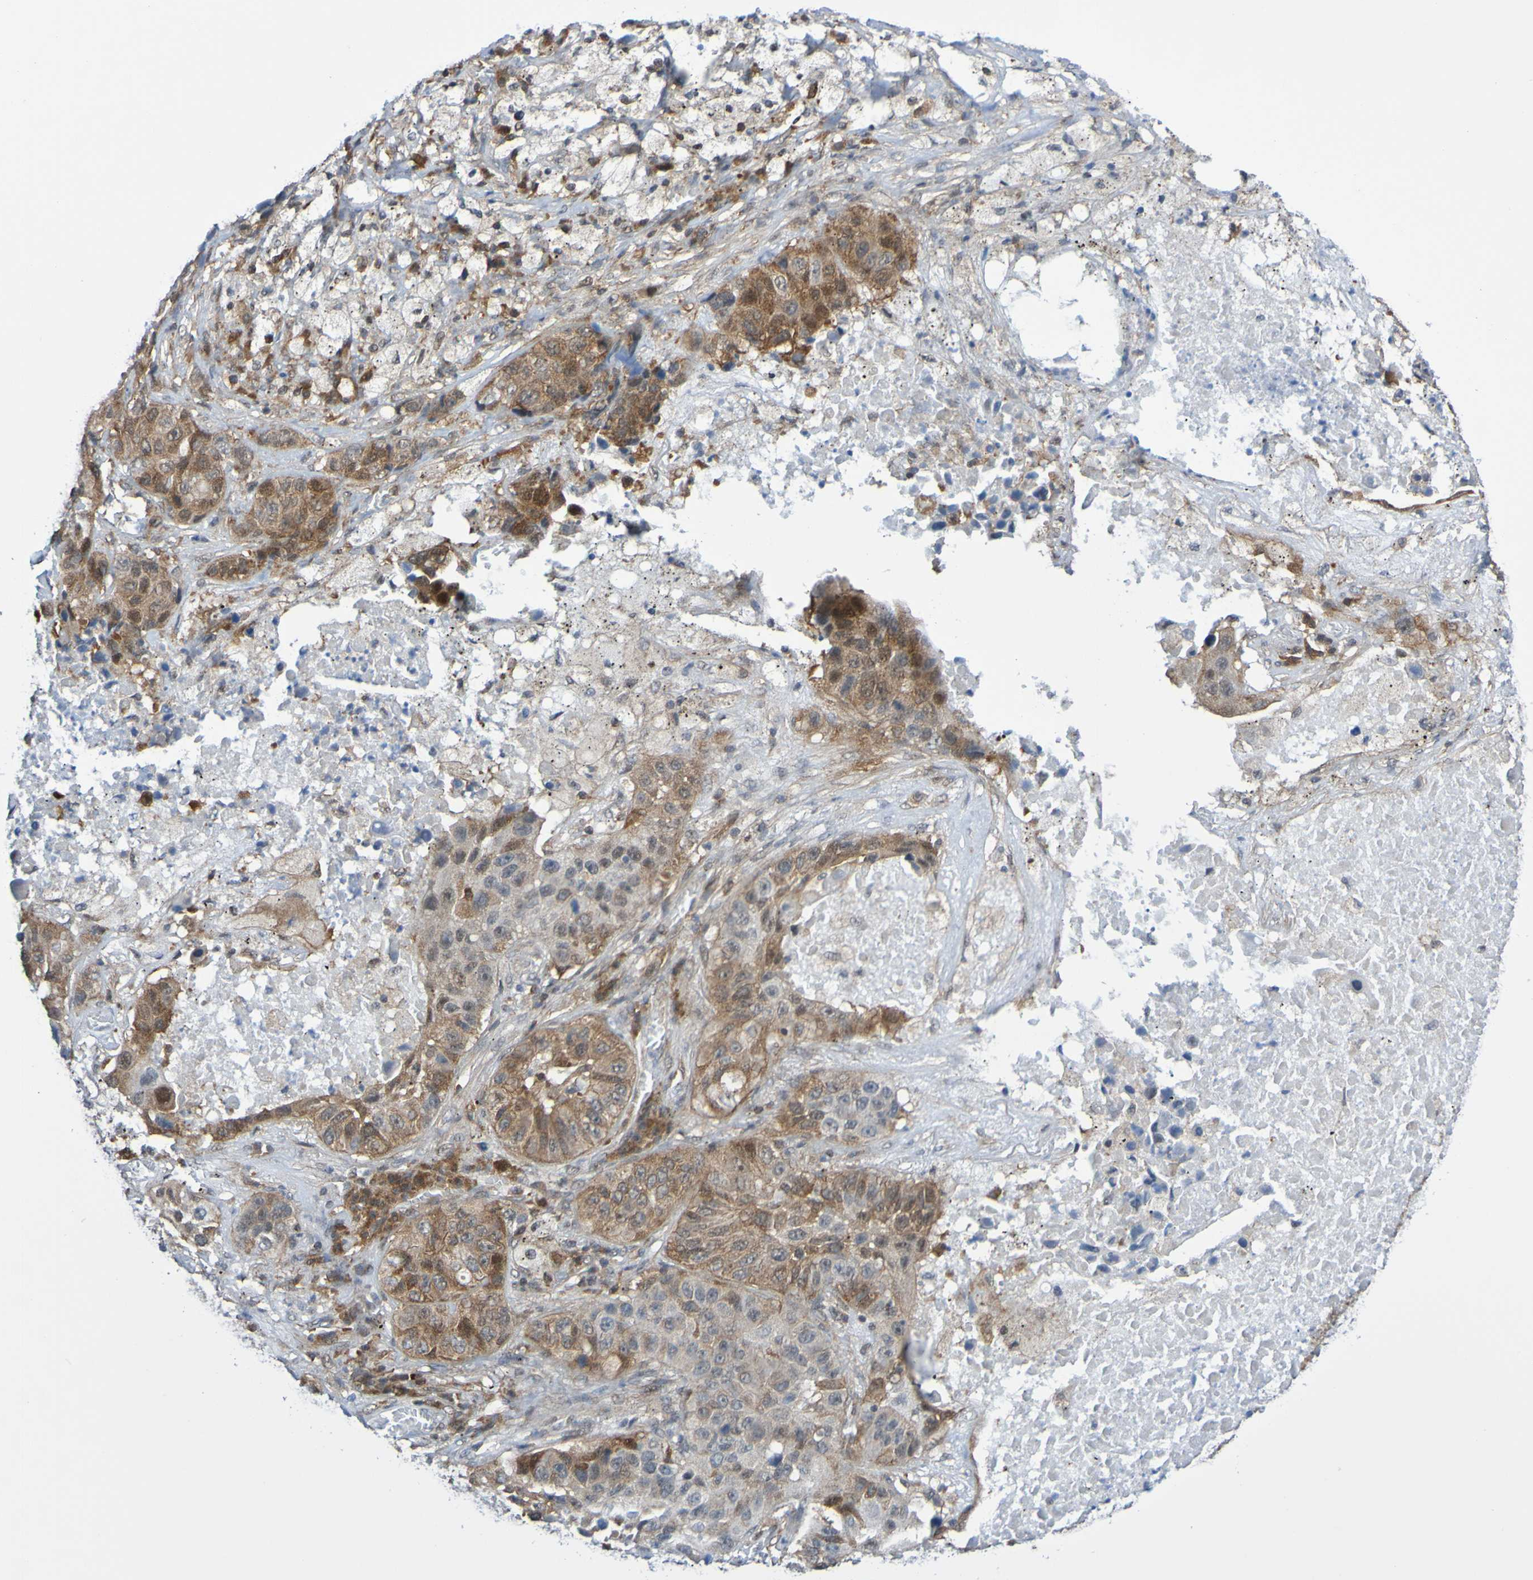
{"staining": {"intensity": "moderate", "quantity": ">75%", "location": "cytoplasmic/membranous"}, "tissue": "lung cancer", "cell_type": "Tumor cells", "image_type": "cancer", "snomed": [{"axis": "morphology", "description": "Squamous cell carcinoma, NOS"}, {"axis": "topography", "description": "Lung"}], "caption": "Squamous cell carcinoma (lung) stained for a protein (brown) shows moderate cytoplasmic/membranous positive staining in about >75% of tumor cells.", "gene": "ATIC", "patient": {"sex": "male", "age": 57}}